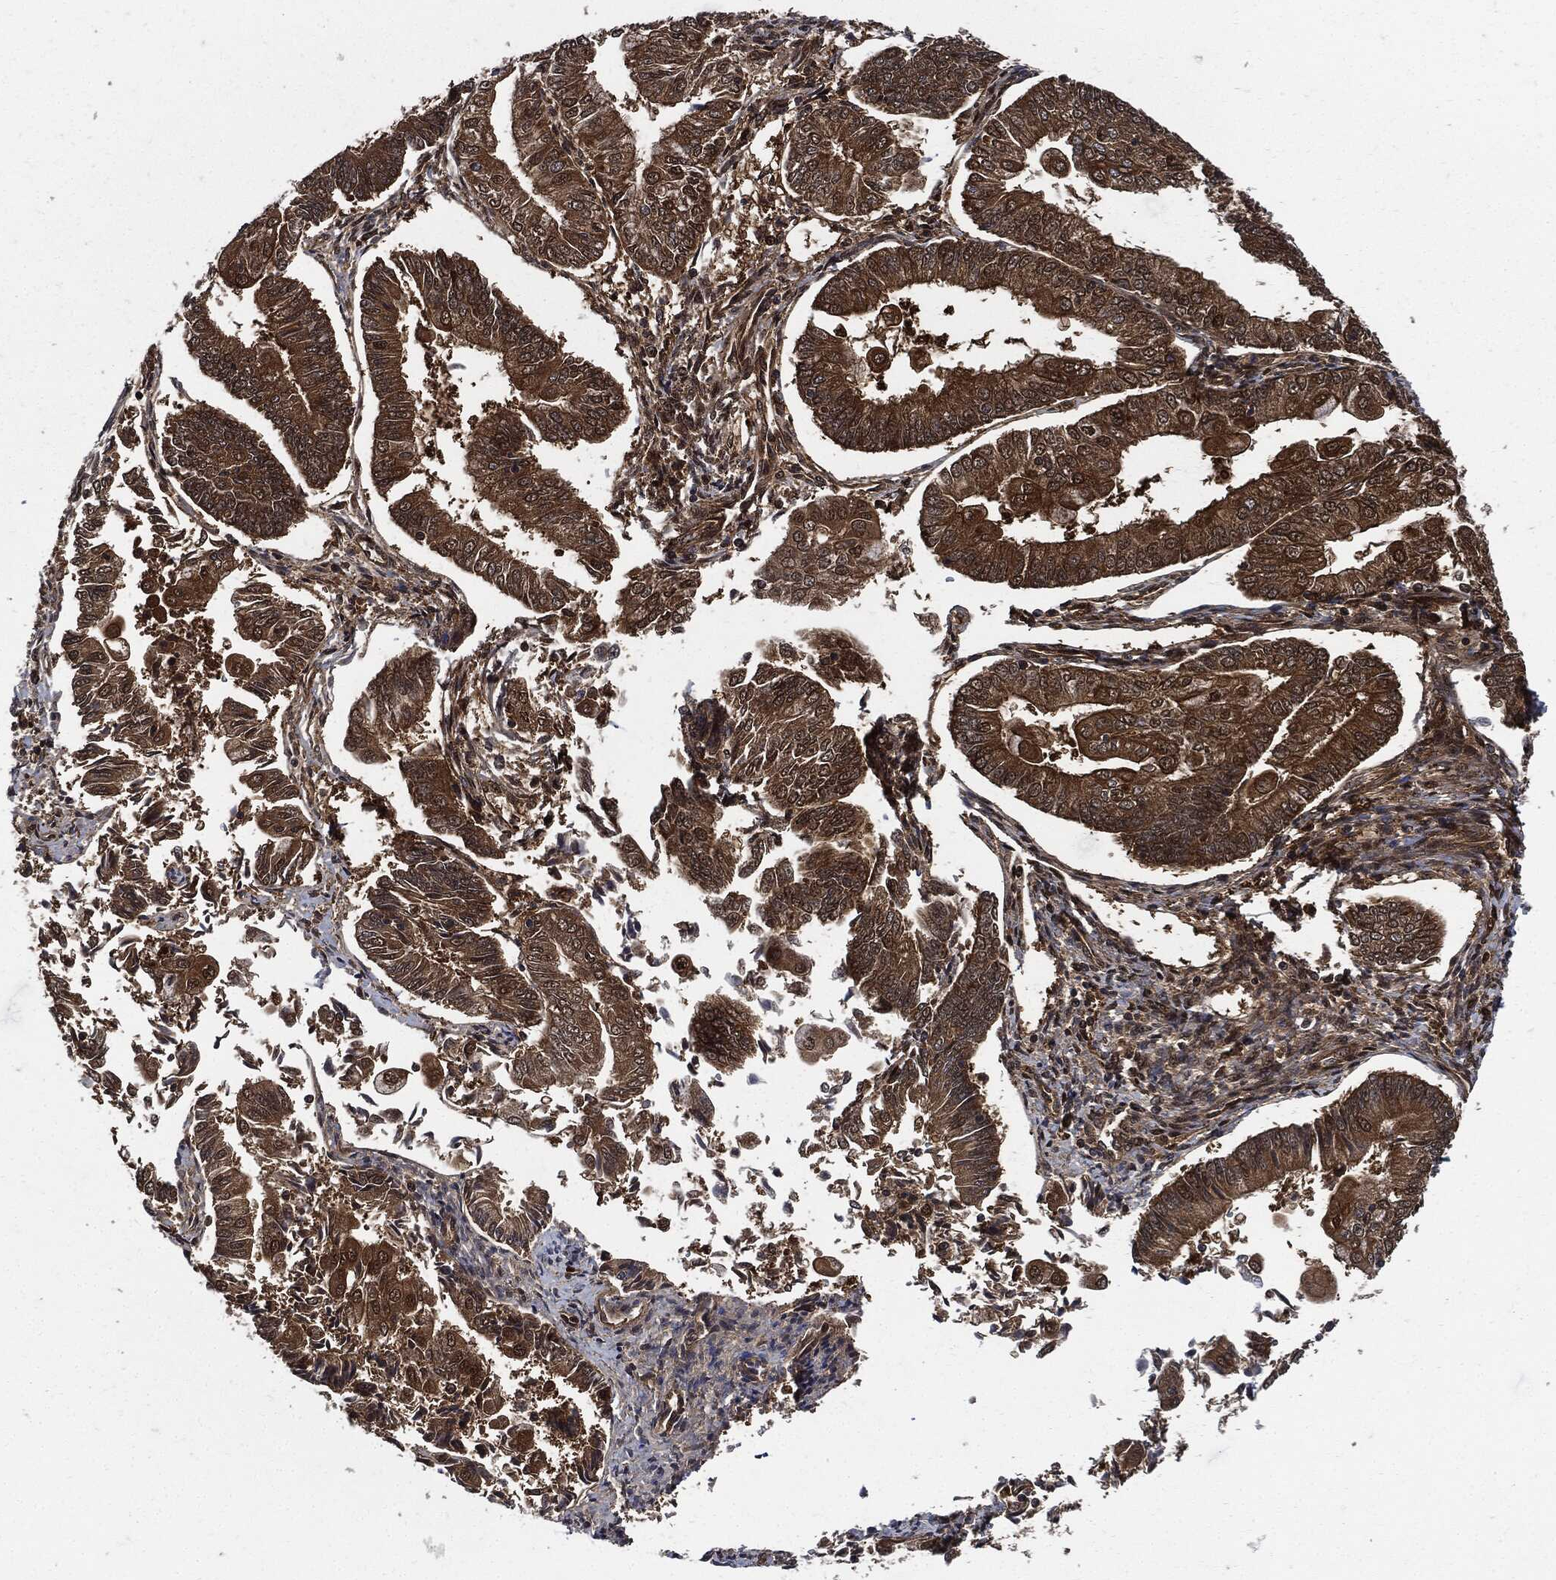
{"staining": {"intensity": "strong", "quantity": ">75%", "location": "cytoplasmic/membranous"}, "tissue": "endometrial cancer", "cell_type": "Tumor cells", "image_type": "cancer", "snomed": [{"axis": "morphology", "description": "Adenocarcinoma, NOS"}, {"axis": "topography", "description": "Endometrium"}], "caption": "Immunohistochemical staining of human endometrial cancer (adenocarcinoma) displays high levels of strong cytoplasmic/membranous staining in approximately >75% of tumor cells.", "gene": "XPNPEP1", "patient": {"sex": "female", "age": 56}}